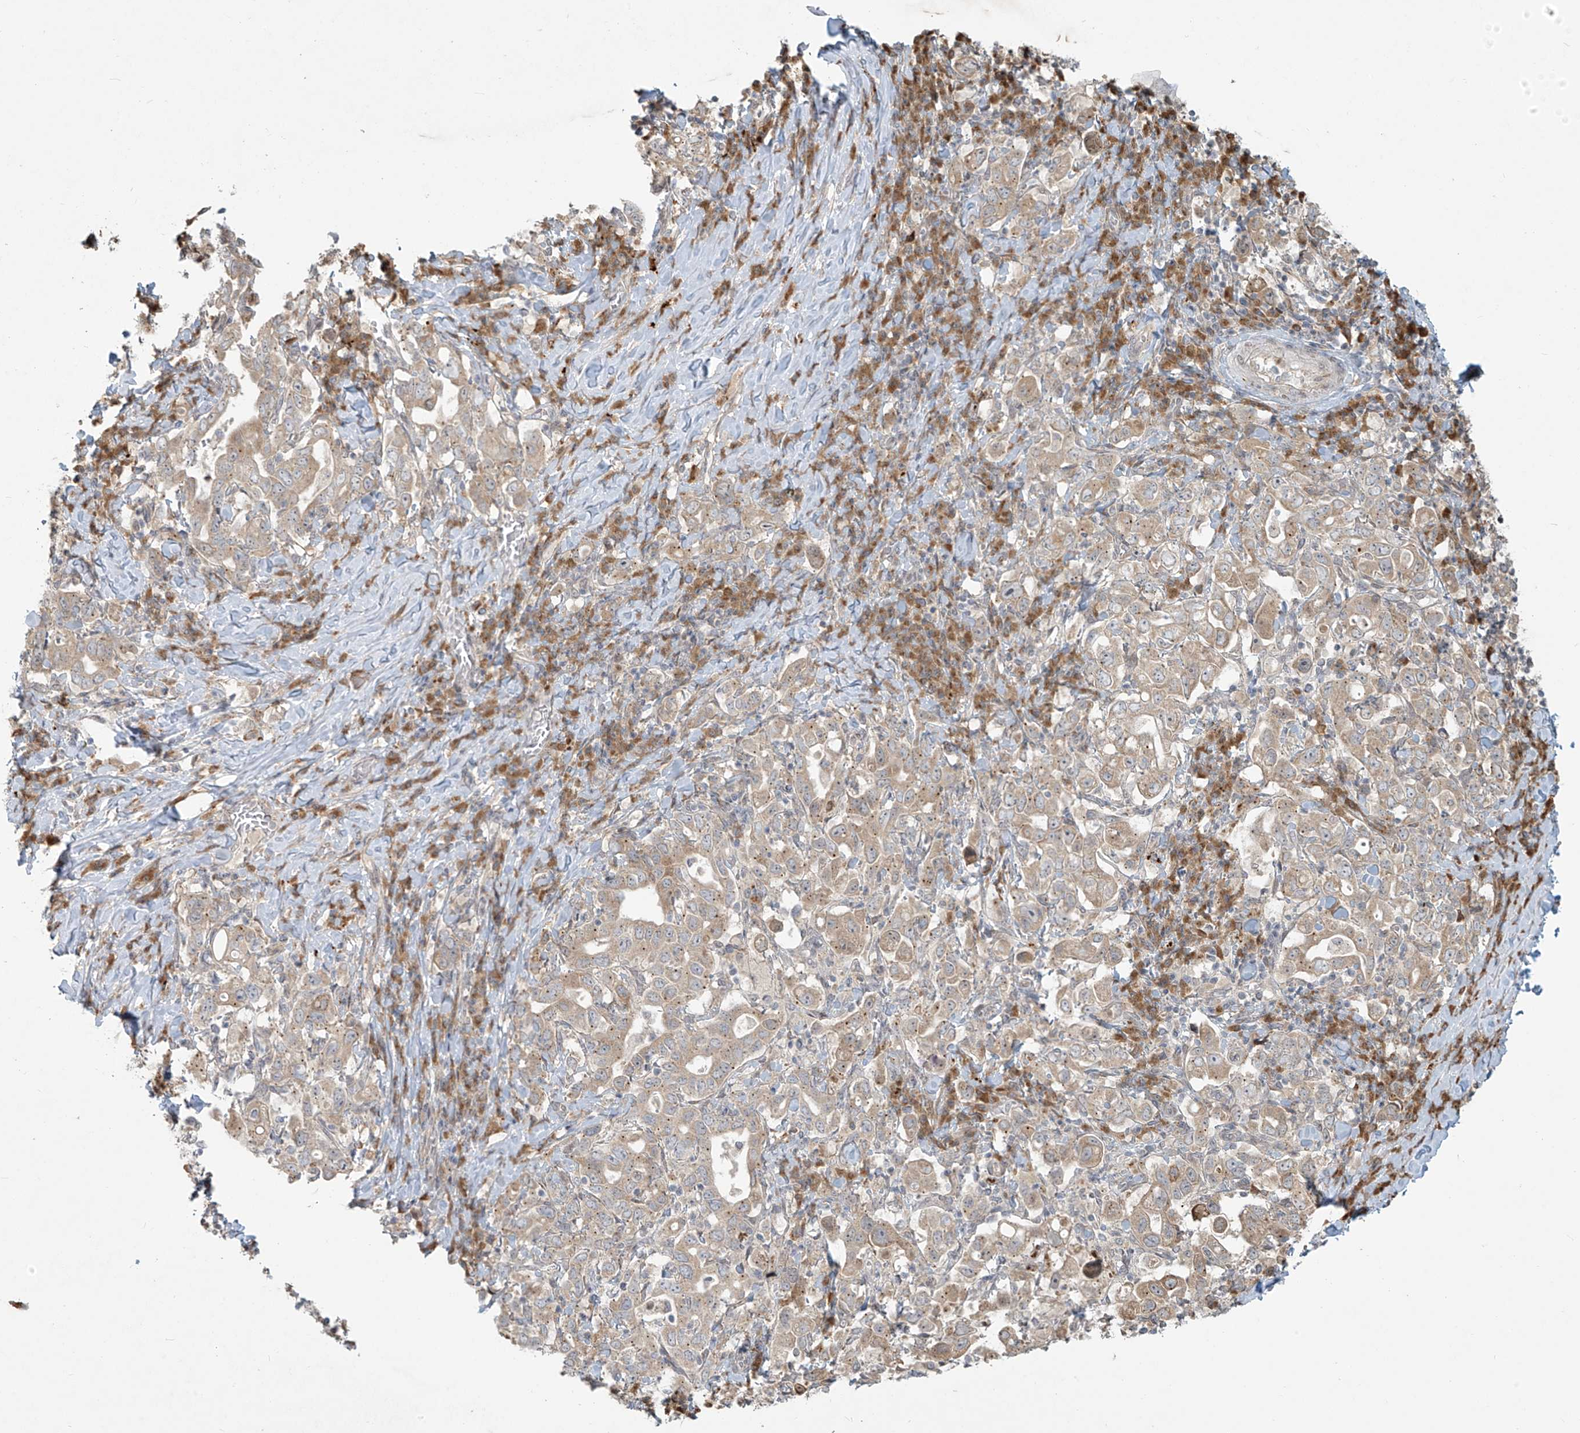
{"staining": {"intensity": "weak", "quantity": "25%-75%", "location": "cytoplasmic/membranous"}, "tissue": "stomach cancer", "cell_type": "Tumor cells", "image_type": "cancer", "snomed": [{"axis": "morphology", "description": "Adenocarcinoma, NOS"}, {"axis": "topography", "description": "Stomach, upper"}], "caption": "This is a micrograph of immunohistochemistry (IHC) staining of stomach cancer, which shows weak positivity in the cytoplasmic/membranous of tumor cells.", "gene": "PLEKHM3", "patient": {"sex": "male", "age": 62}}